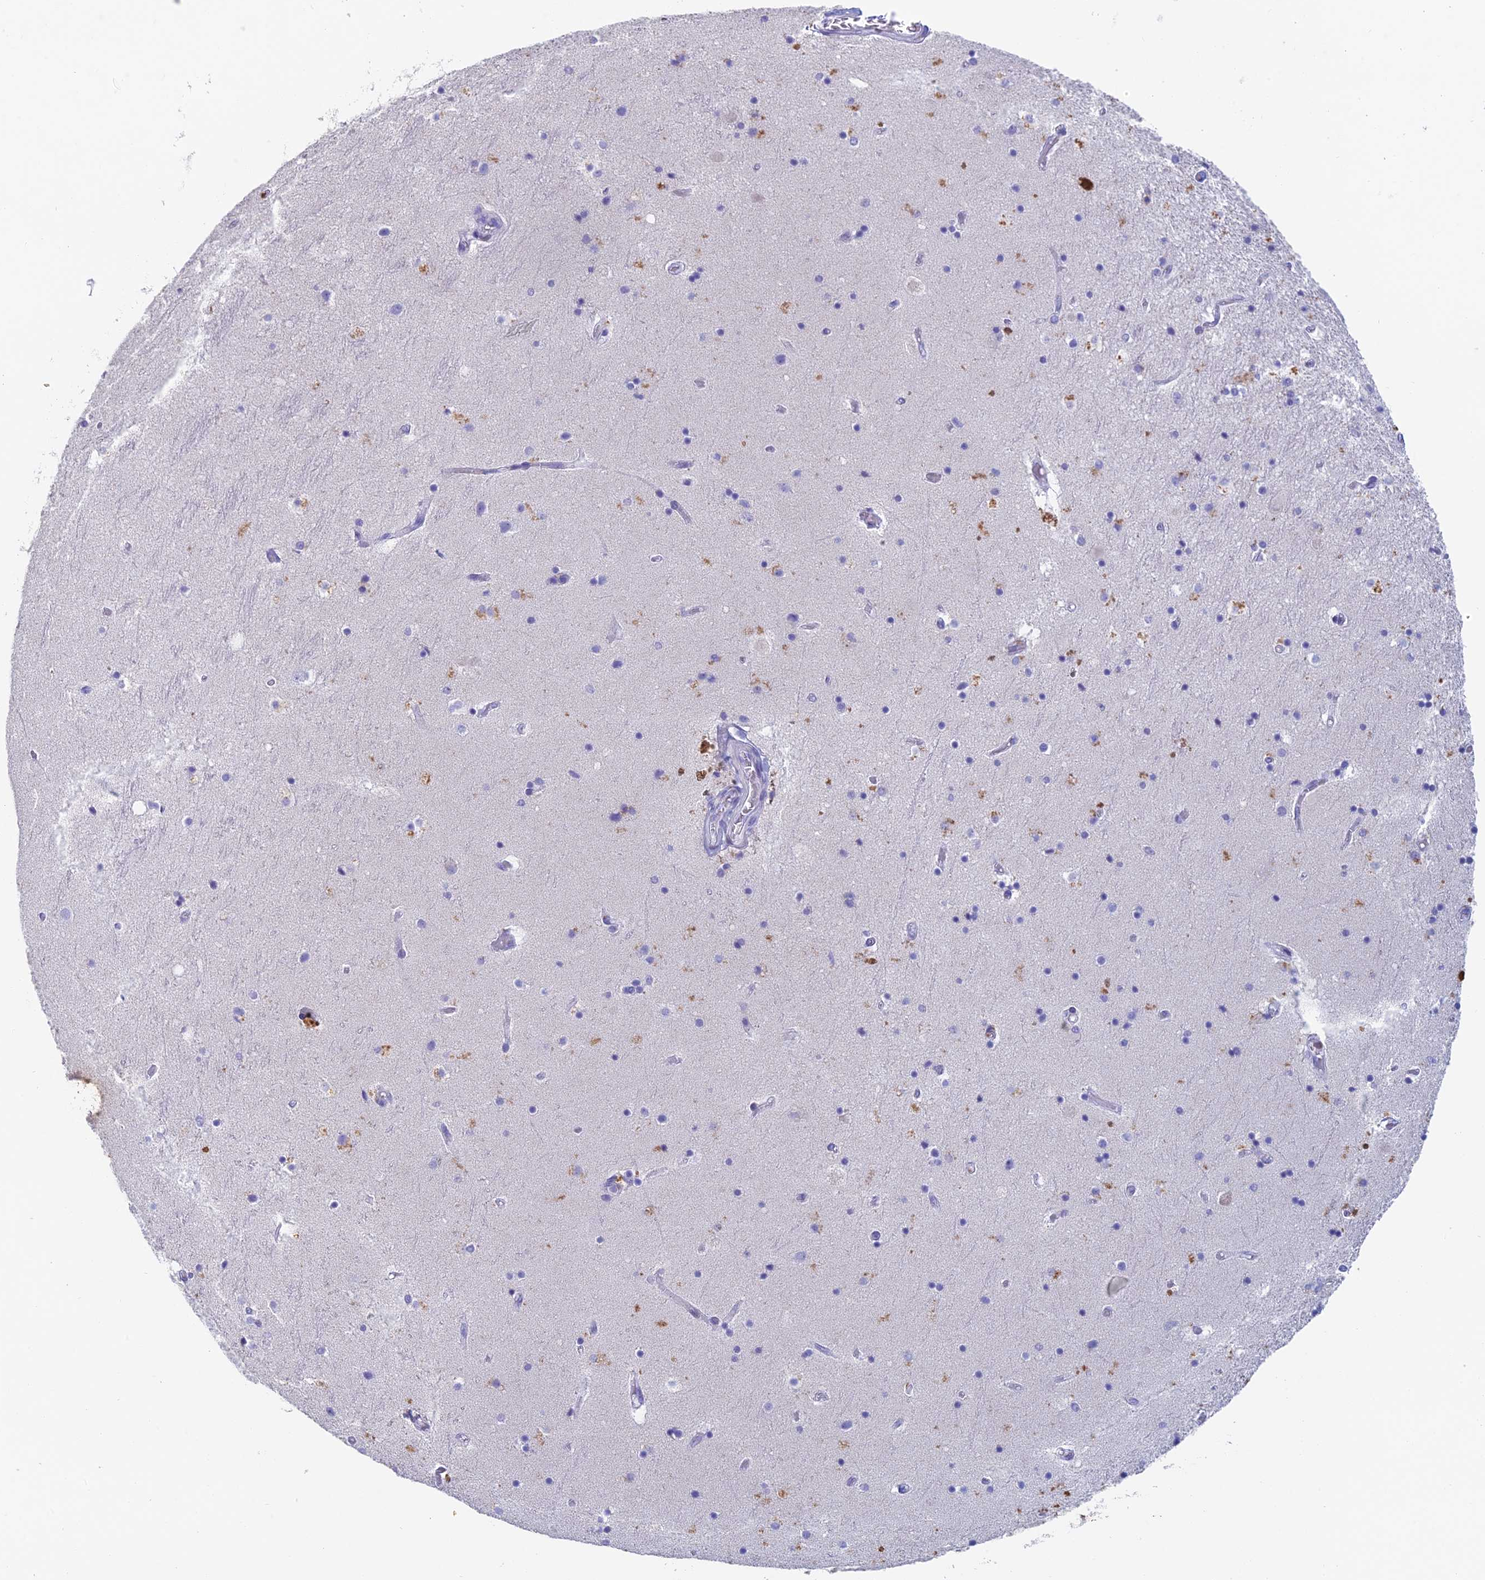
{"staining": {"intensity": "negative", "quantity": "none", "location": "none"}, "tissue": "hippocampus", "cell_type": "Glial cells", "image_type": "normal", "snomed": [{"axis": "morphology", "description": "Normal tissue, NOS"}, {"axis": "topography", "description": "Hippocampus"}], "caption": "IHC image of benign hippocampus: human hippocampus stained with DAB shows no significant protein staining in glial cells. (Stains: DAB immunohistochemistry with hematoxylin counter stain, Microscopy: brightfield microscopy at high magnification).", "gene": "REXO5", "patient": {"sex": "female", "age": 52}}